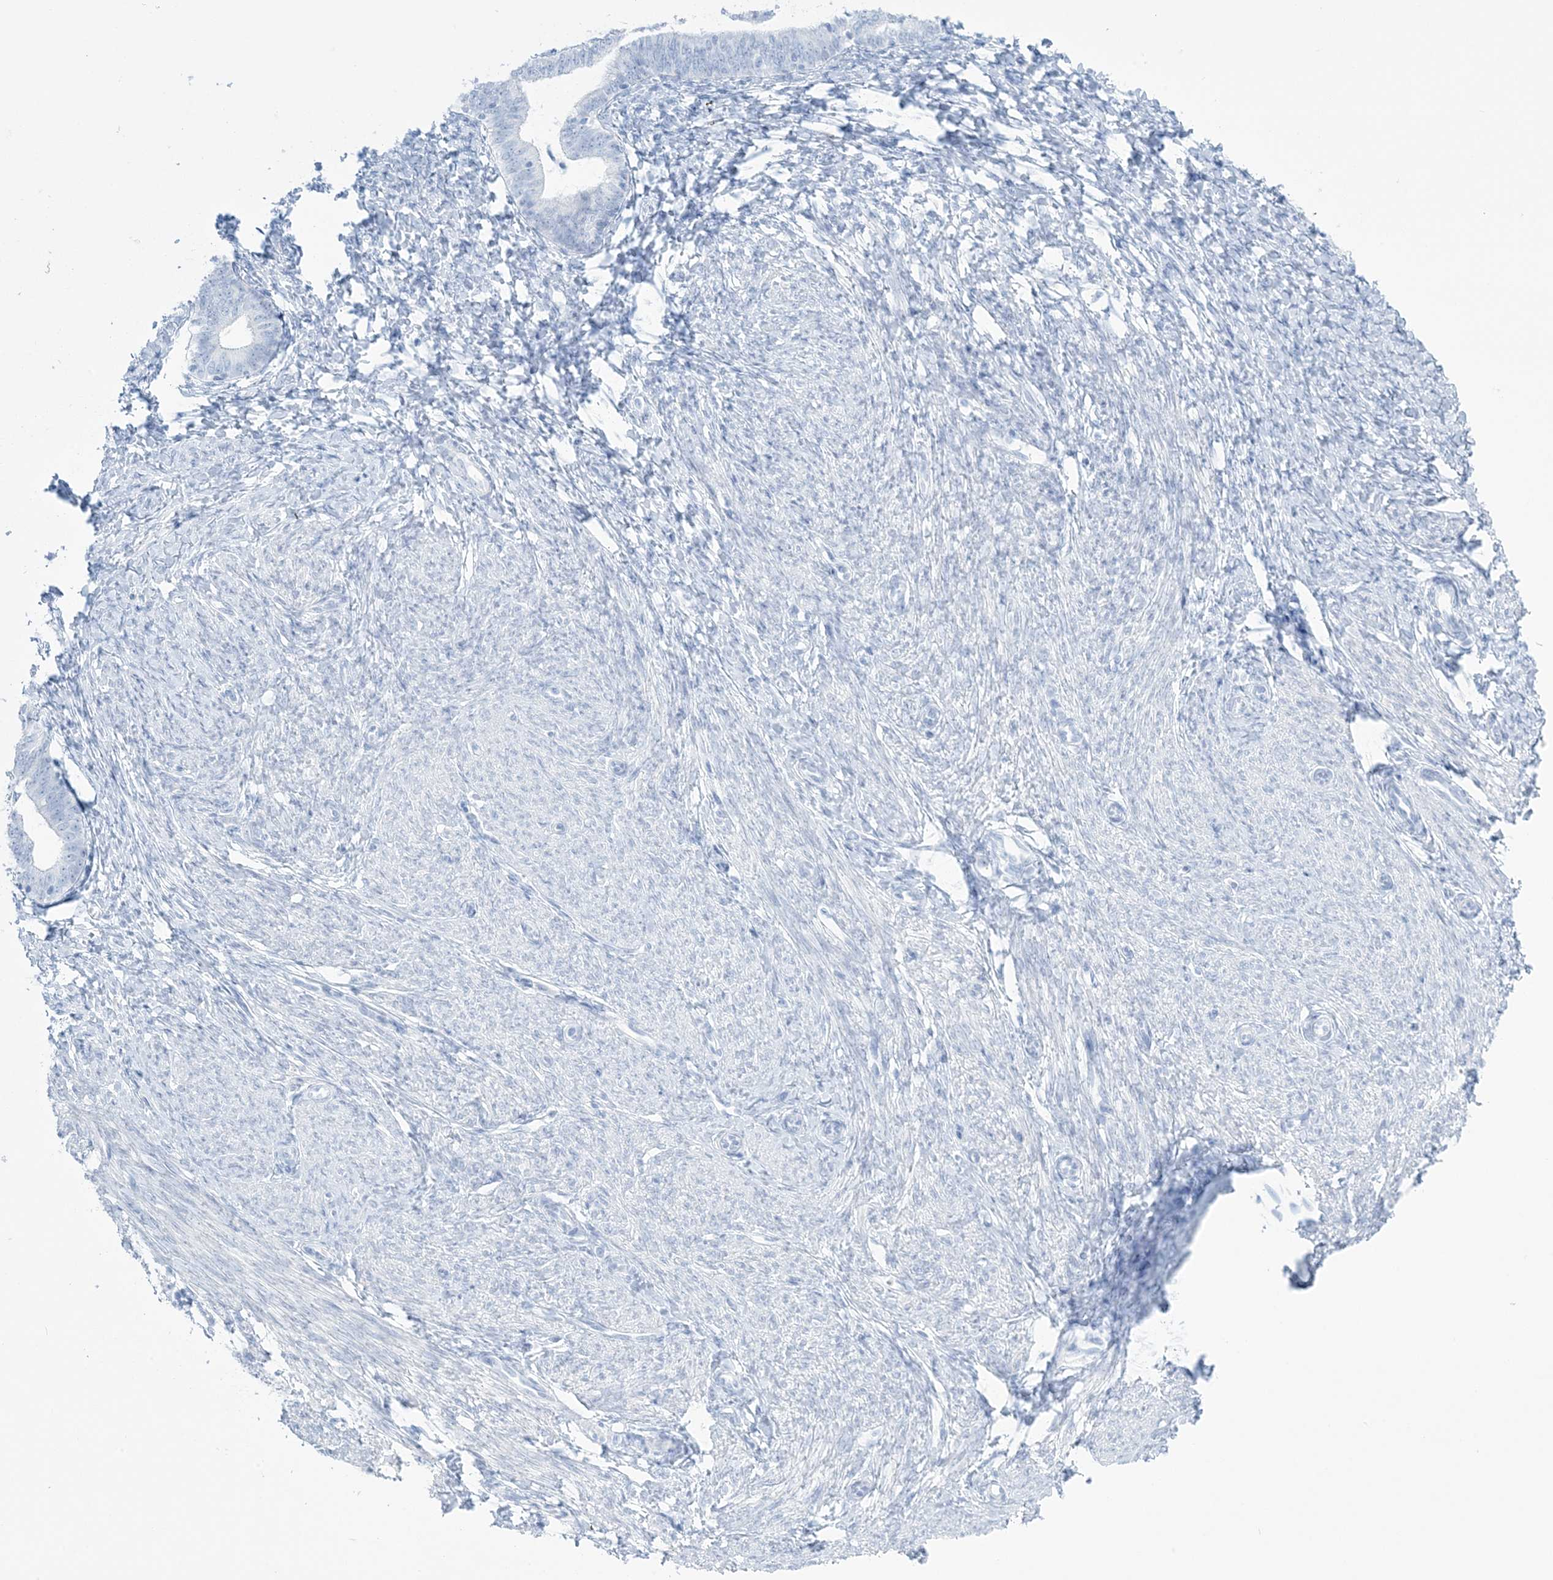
{"staining": {"intensity": "negative", "quantity": "none", "location": "none"}, "tissue": "endometrium", "cell_type": "Cells in endometrial stroma", "image_type": "normal", "snomed": [{"axis": "morphology", "description": "Normal tissue, NOS"}, {"axis": "topography", "description": "Endometrium"}], "caption": "Human endometrium stained for a protein using IHC reveals no positivity in cells in endometrial stroma.", "gene": "AGXT", "patient": {"sex": "female", "age": 72}}